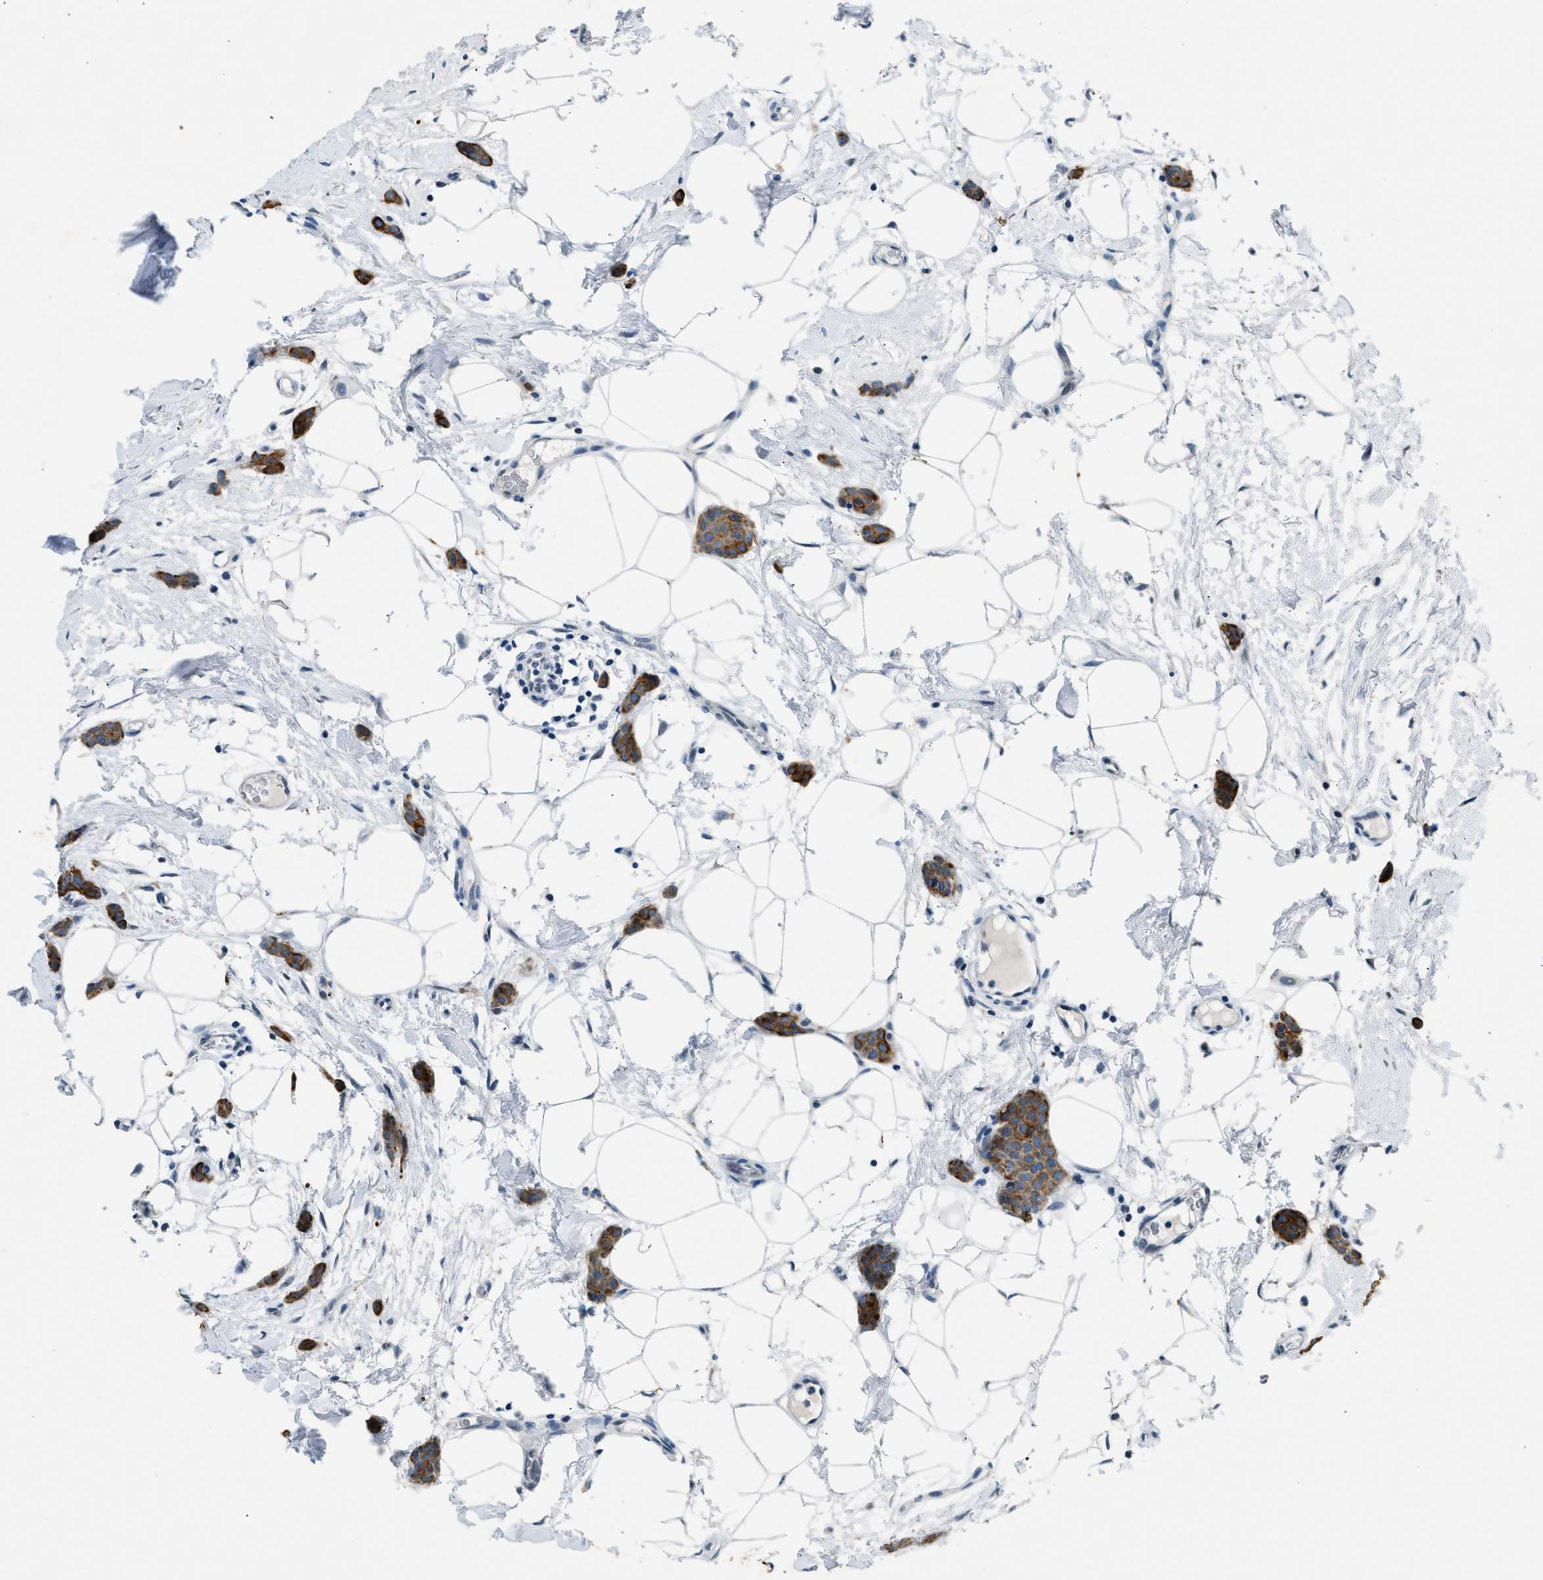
{"staining": {"intensity": "strong", "quantity": "25%-75%", "location": "cytoplasmic/membranous"}, "tissue": "breast cancer", "cell_type": "Tumor cells", "image_type": "cancer", "snomed": [{"axis": "morphology", "description": "Lobular carcinoma"}, {"axis": "topography", "description": "Skin"}, {"axis": "topography", "description": "Breast"}], "caption": "A photomicrograph showing strong cytoplasmic/membranous expression in approximately 25%-75% of tumor cells in breast lobular carcinoma, as visualized by brown immunohistochemical staining.", "gene": "CFAP20", "patient": {"sex": "female", "age": 46}}